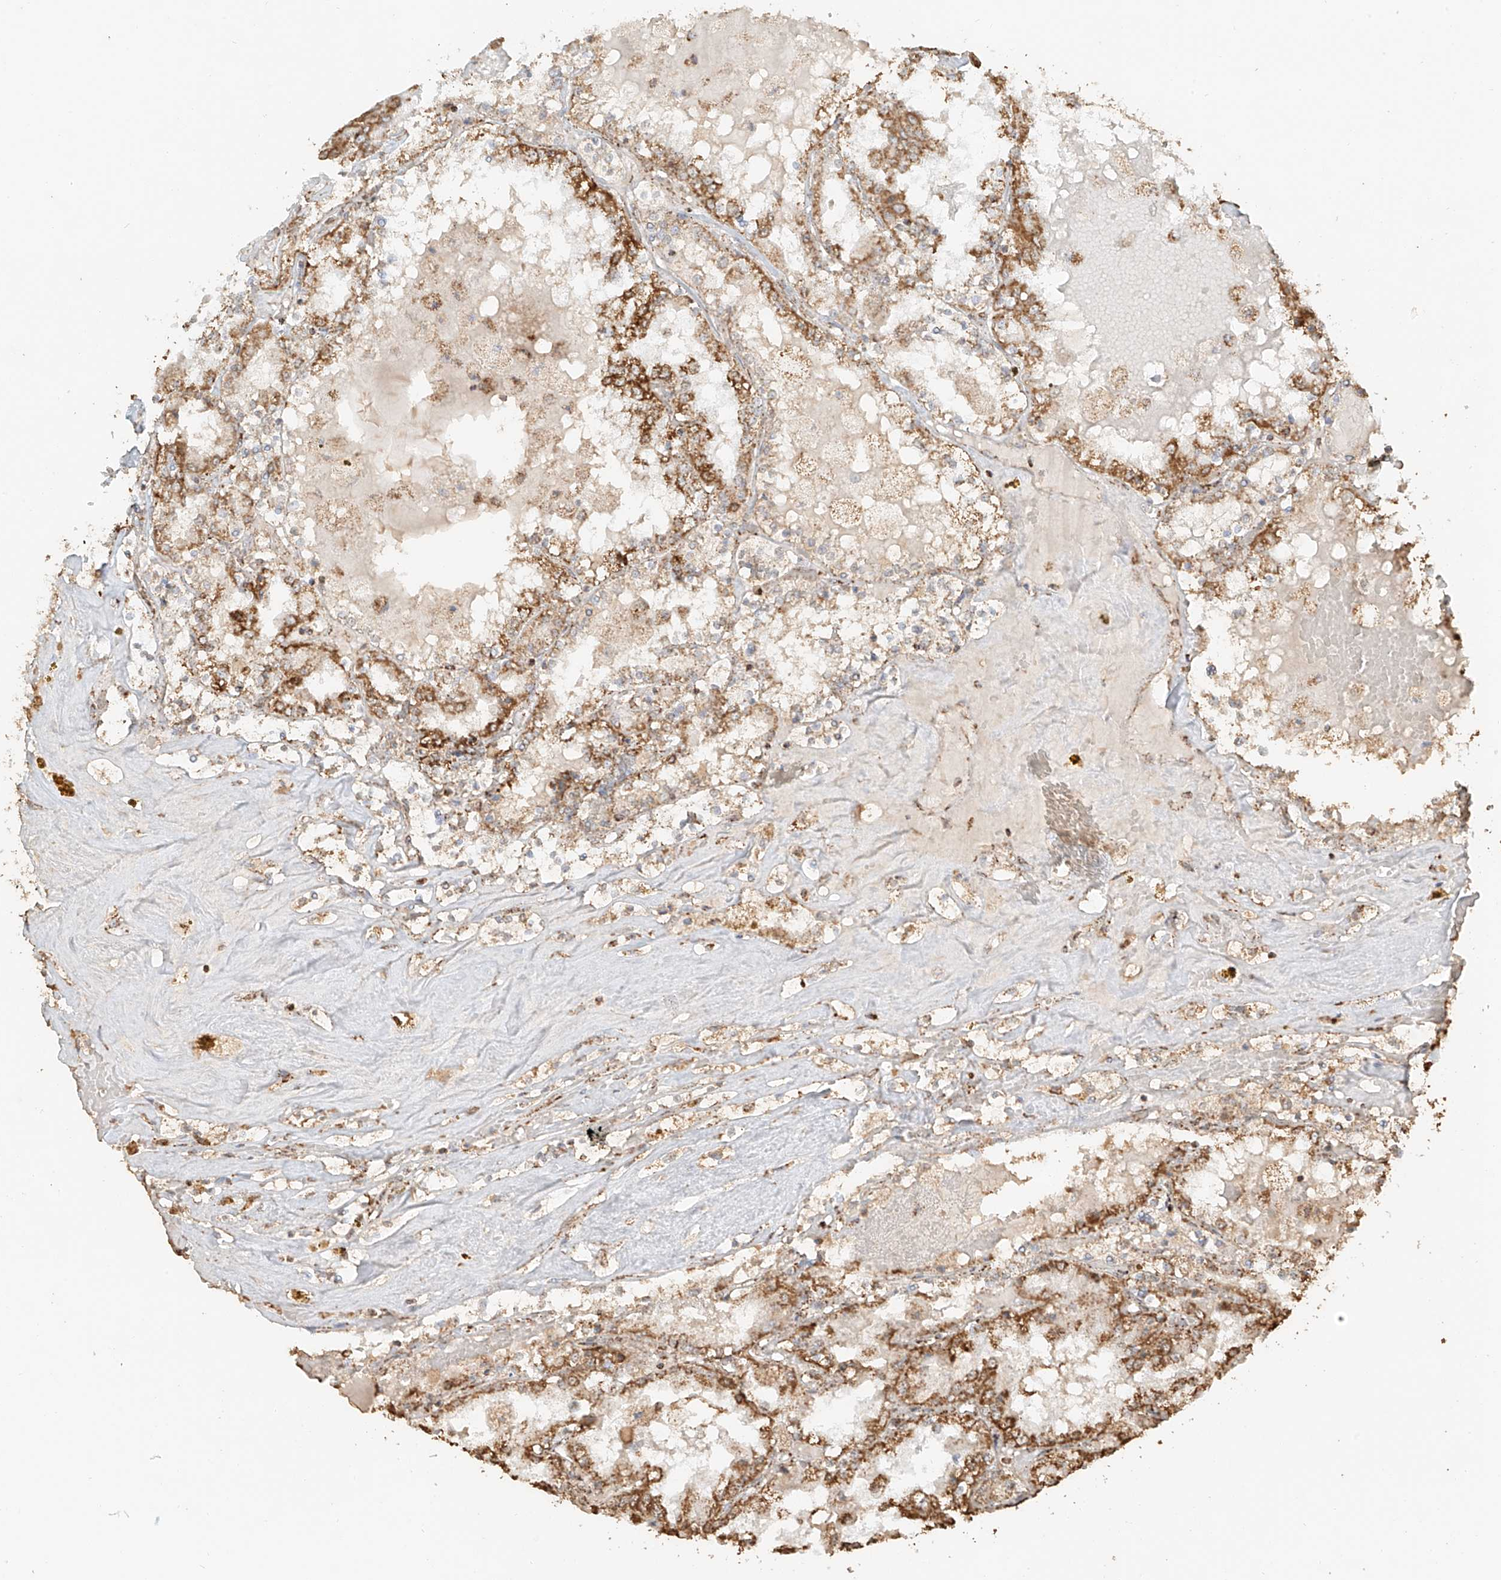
{"staining": {"intensity": "strong", "quantity": ">75%", "location": "cytoplasmic/membranous"}, "tissue": "renal cancer", "cell_type": "Tumor cells", "image_type": "cancer", "snomed": [{"axis": "morphology", "description": "Adenocarcinoma, NOS"}, {"axis": "topography", "description": "Kidney"}], "caption": "A brown stain labels strong cytoplasmic/membranous staining of a protein in human renal cancer tumor cells.", "gene": "MIPEP", "patient": {"sex": "female", "age": 56}}